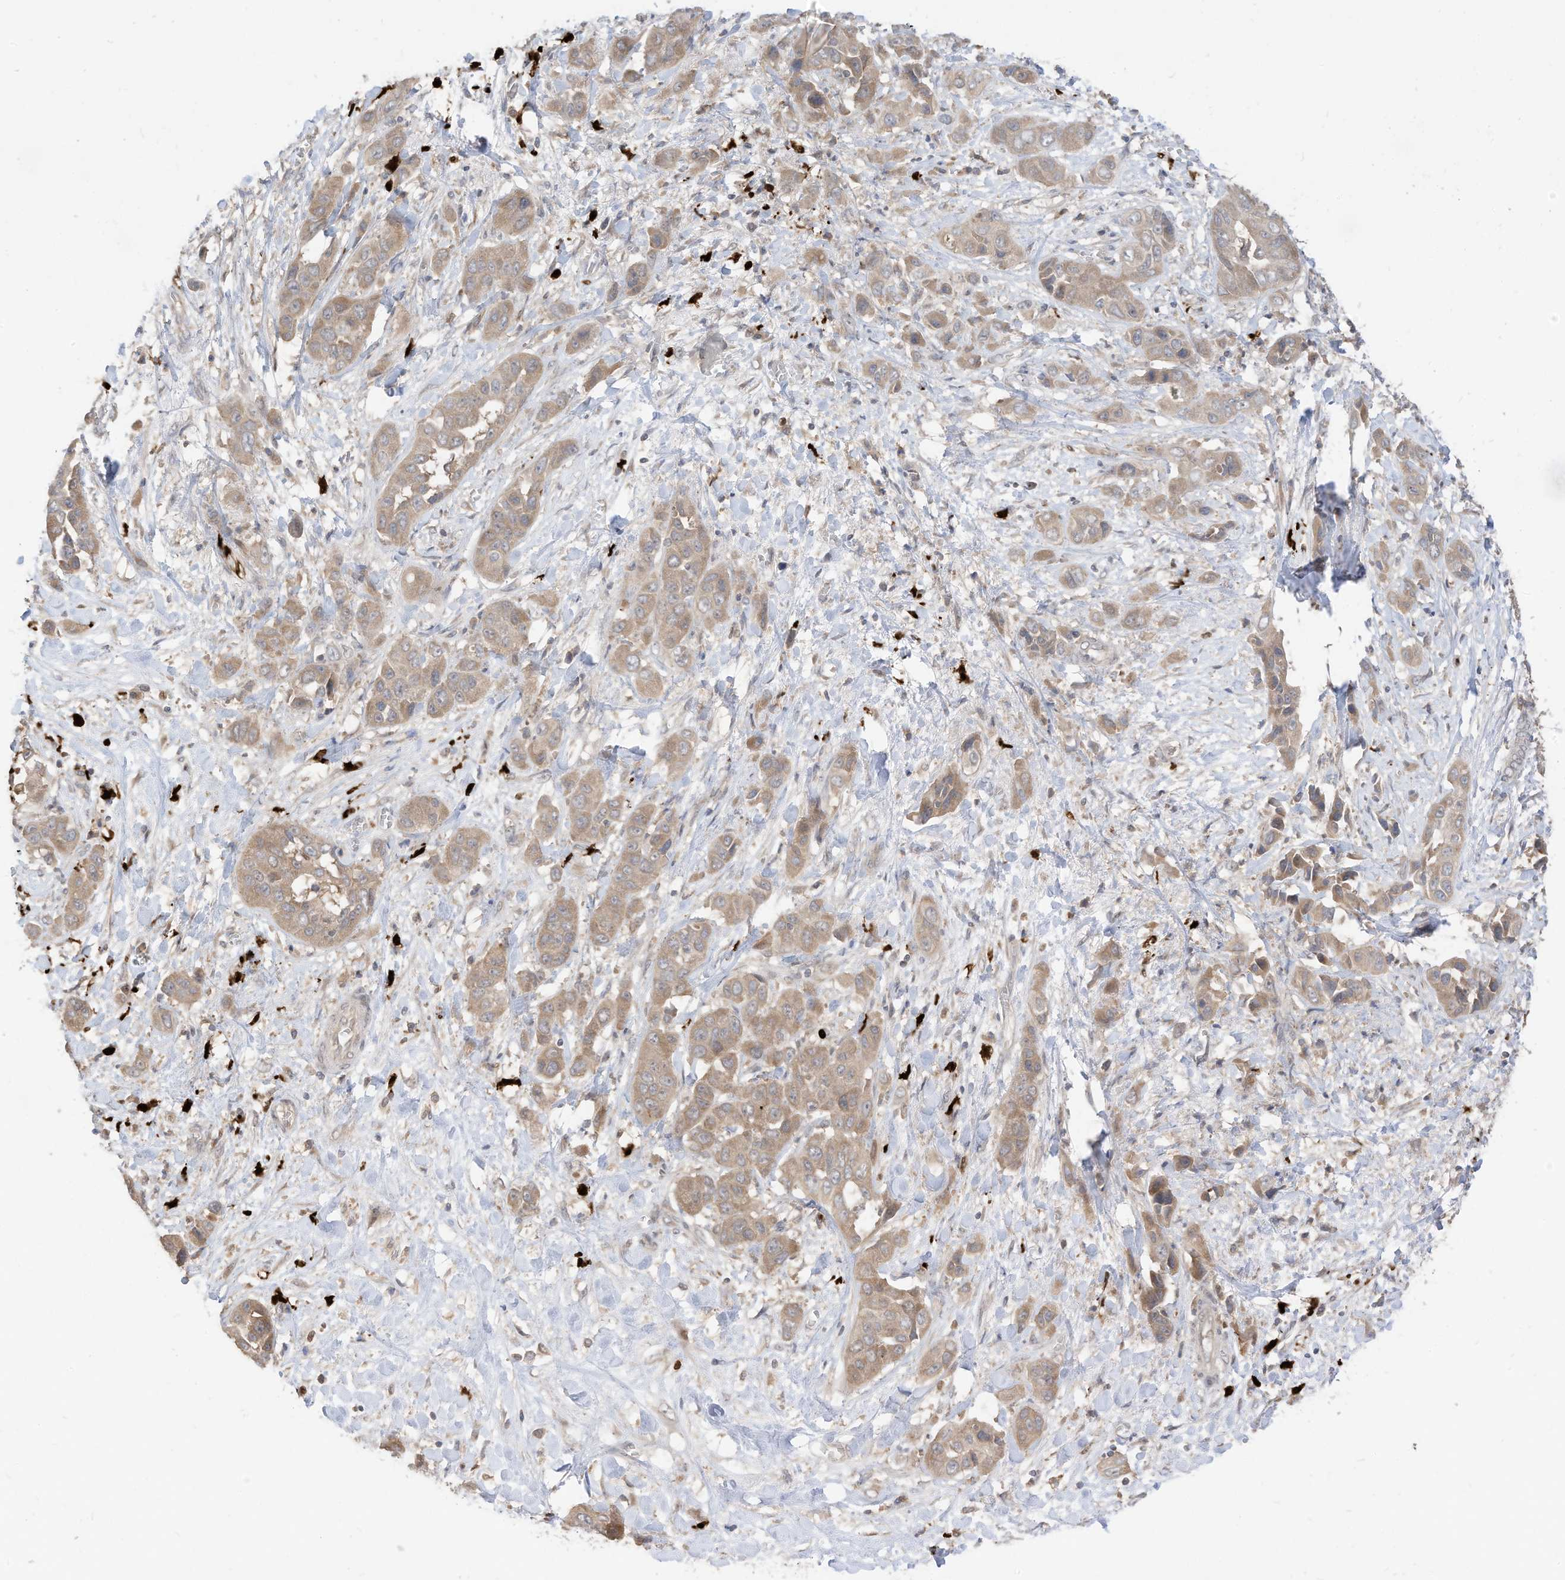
{"staining": {"intensity": "moderate", "quantity": "25%-75%", "location": "cytoplasmic/membranous"}, "tissue": "liver cancer", "cell_type": "Tumor cells", "image_type": "cancer", "snomed": [{"axis": "morphology", "description": "Cholangiocarcinoma"}, {"axis": "topography", "description": "Liver"}], "caption": "A brown stain labels moderate cytoplasmic/membranous expression of a protein in human liver cholangiocarcinoma tumor cells.", "gene": "CNKSR1", "patient": {"sex": "female", "age": 52}}